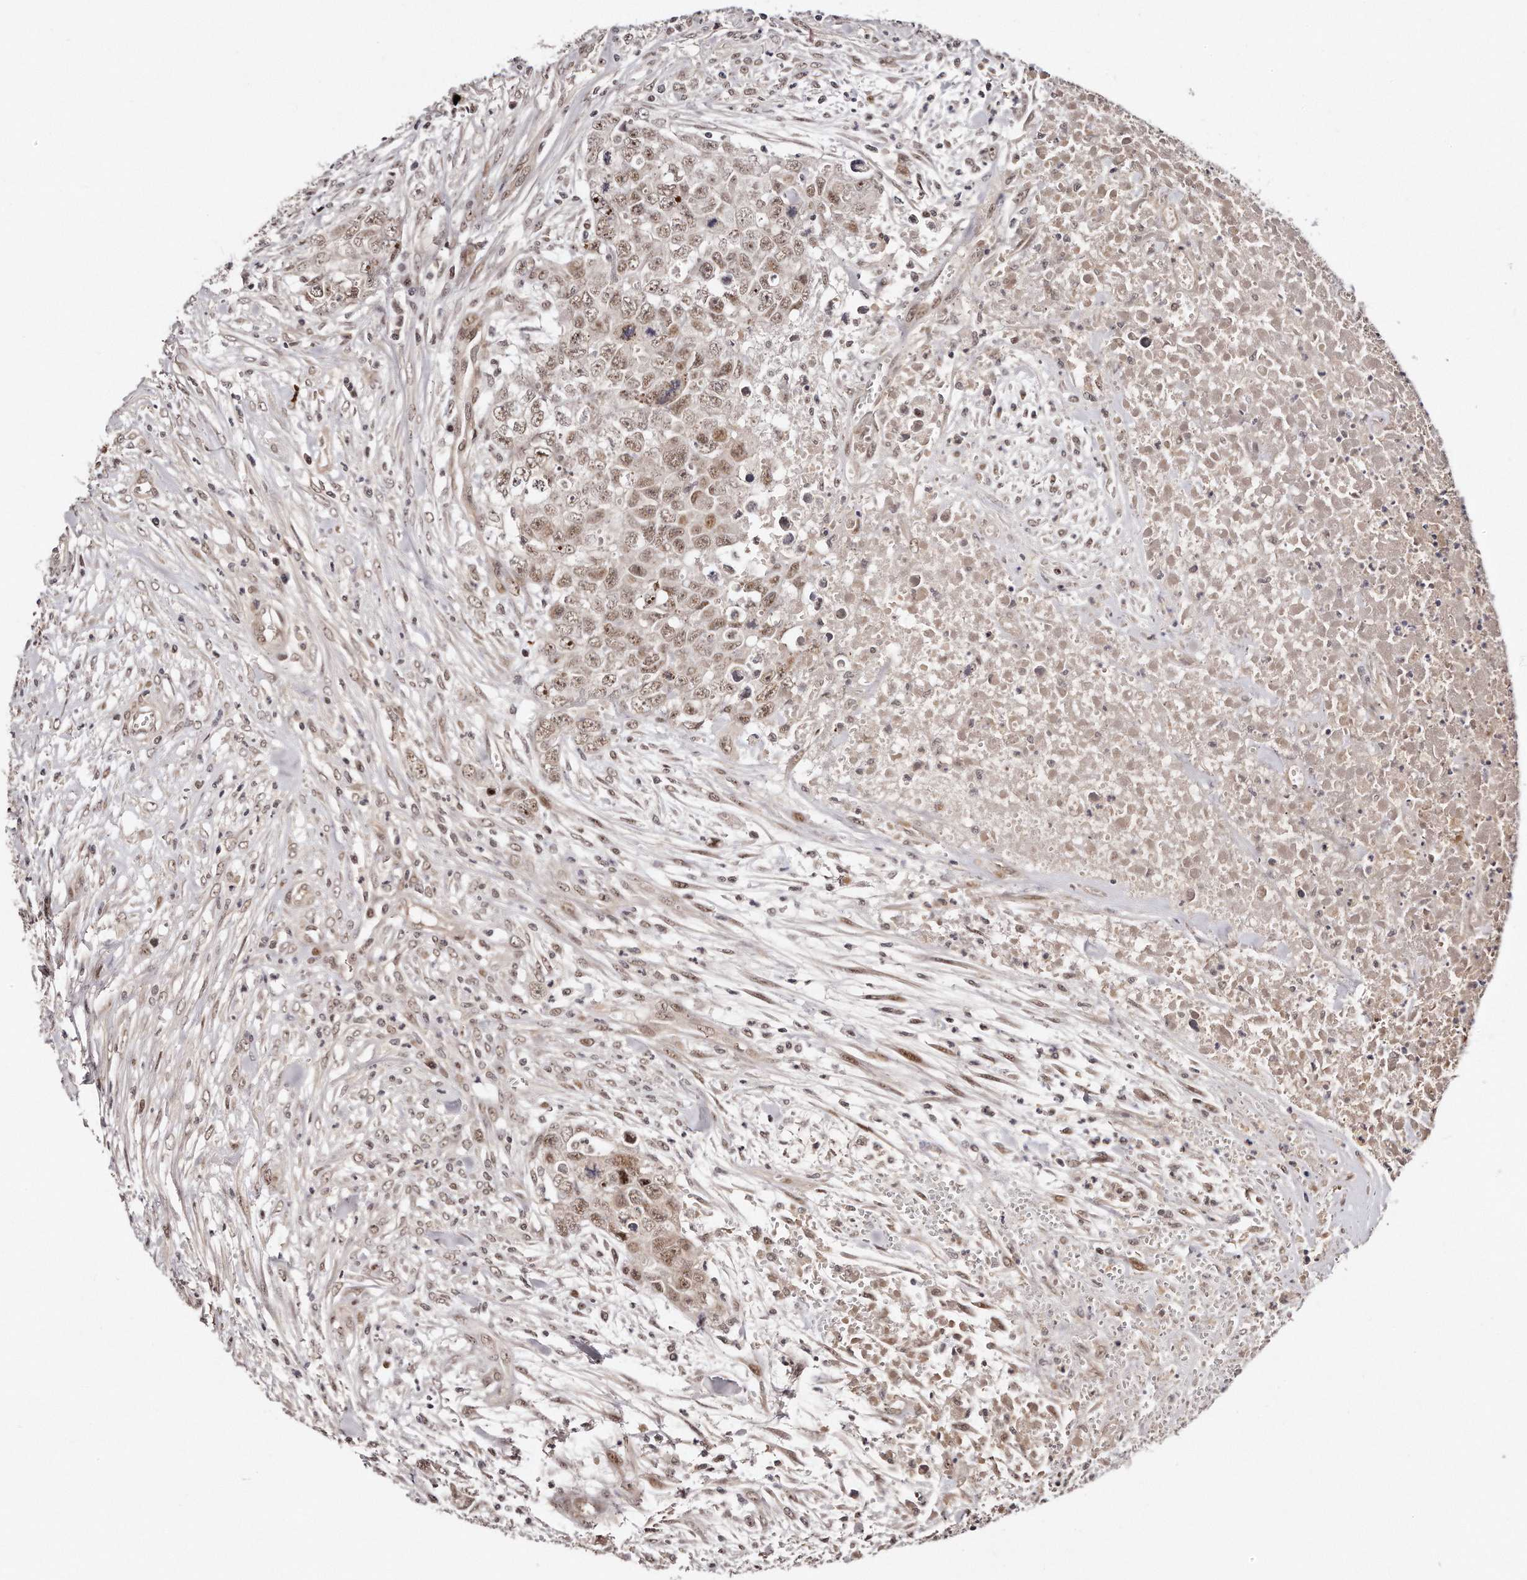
{"staining": {"intensity": "weak", "quantity": ">75%", "location": "nuclear"}, "tissue": "testis cancer", "cell_type": "Tumor cells", "image_type": "cancer", "snomed": [{"axis": "morphology", "description": "Carcinoma, Embryonal, NOS"}, {"axis": "topography", "description": "Testis"}], "caption": "The image reveals a brown stain indicating the presence of a protein in the nuclear of tumor cells in testis cancer (embryonal carcinoma).", "gene": "SOX4", "patient": {"sex": "male", "age": 28}}